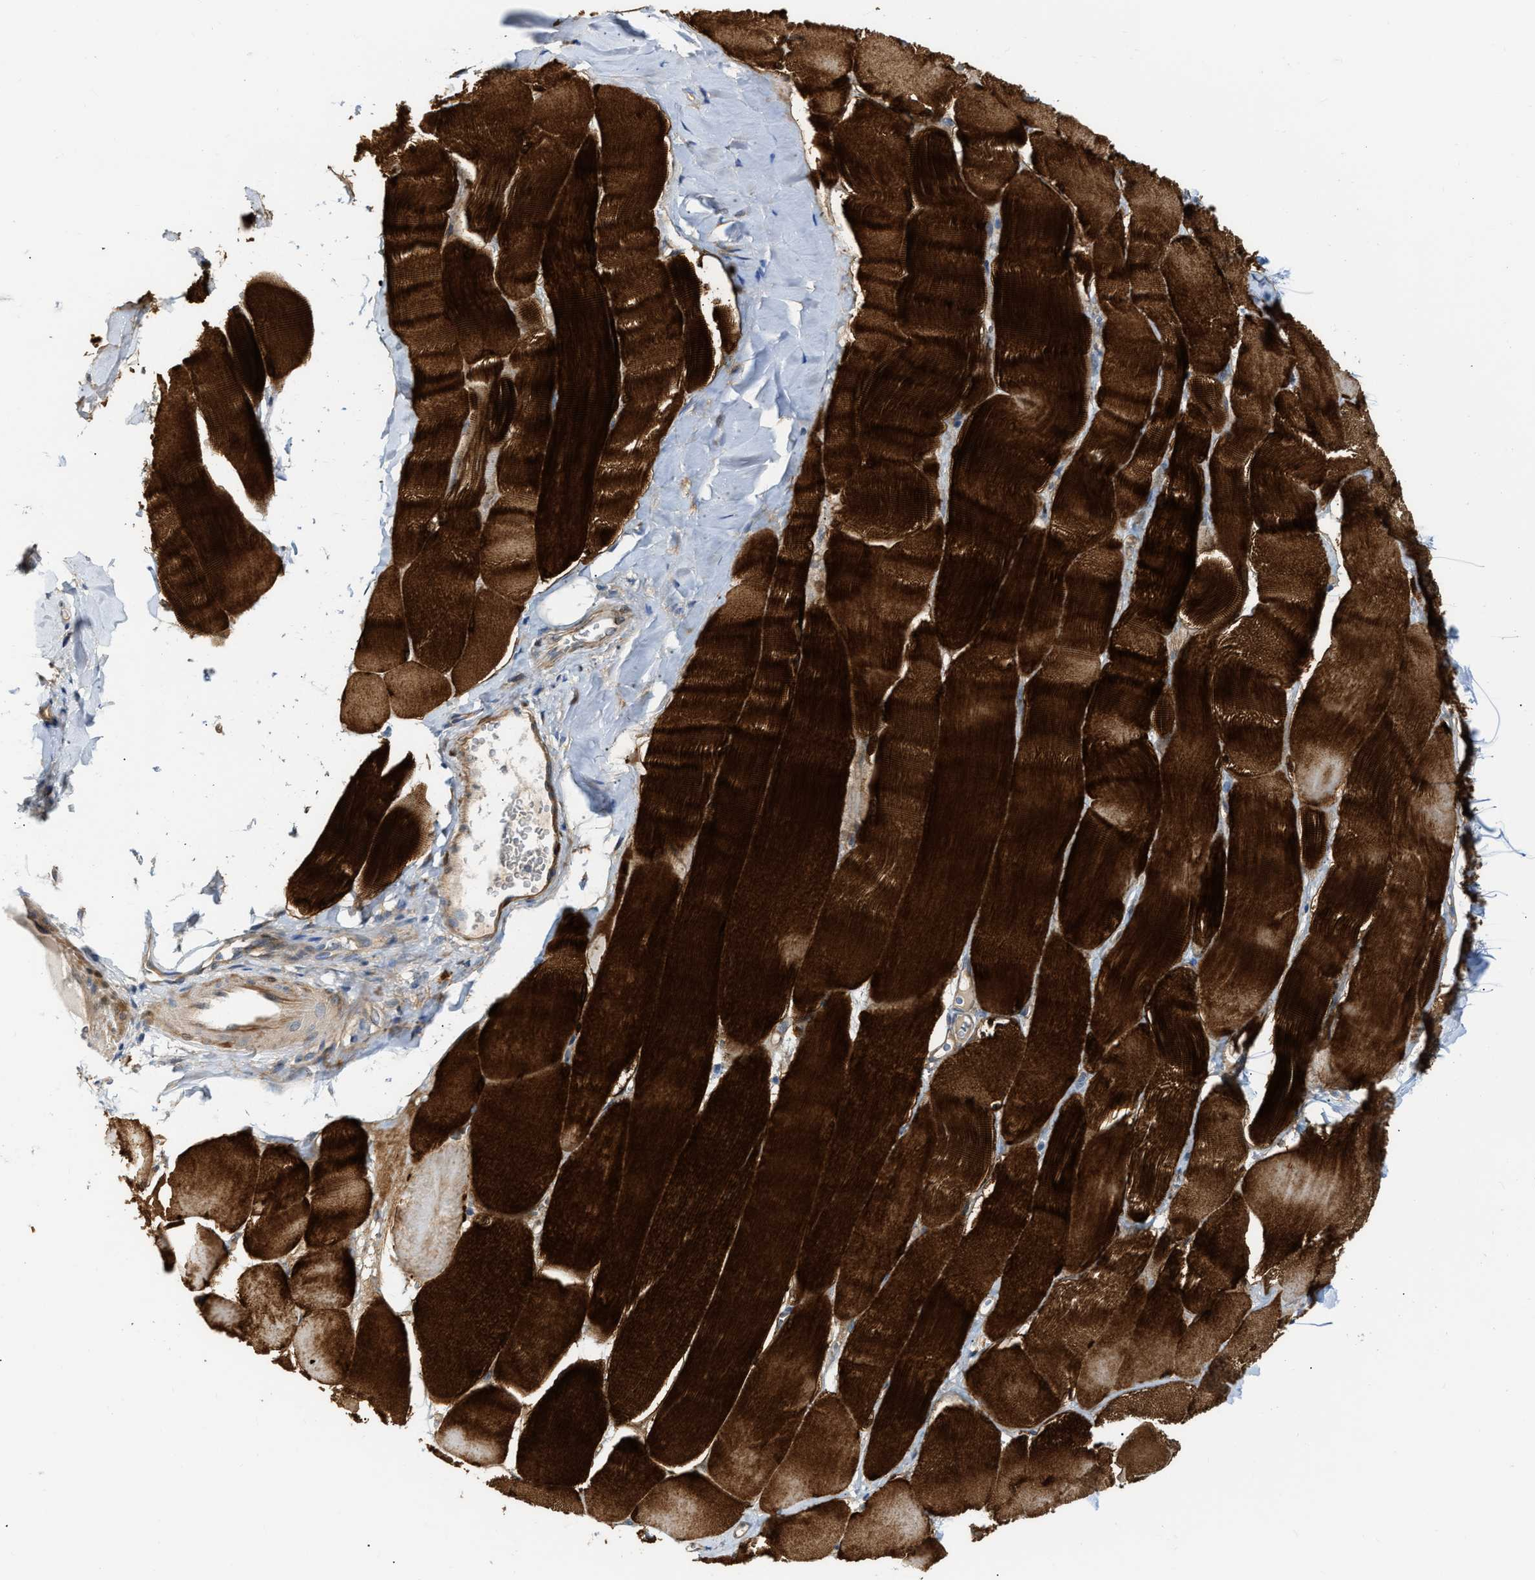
{"staining": {"intensity": "strong", "quantity": ">75%", "location": "cytoplasmic/membranous"}, "tissue": "skeletal muscle", "cell_type": "Myocytes", "image_type": "normal", "snomed": [{"axis": "morphology", "description": "Normal tissue, NOS"}, {"axis": "morphology", "description": "Squamous cell carcinoma, NOS"}, {"axis": "topography", "description": "Skeletal muscle"}], "caption": "This micrograph reveals normal skeletal muscle stained with immunohistochemistry (IHC) to label a protein in brown. The cytoplasmic/membranous of myocytes show strong positivity for the protein. Nuclei are counter-stained blue.", "gene": "FHL1", "patient": {"sex": "male", "age": 51}}